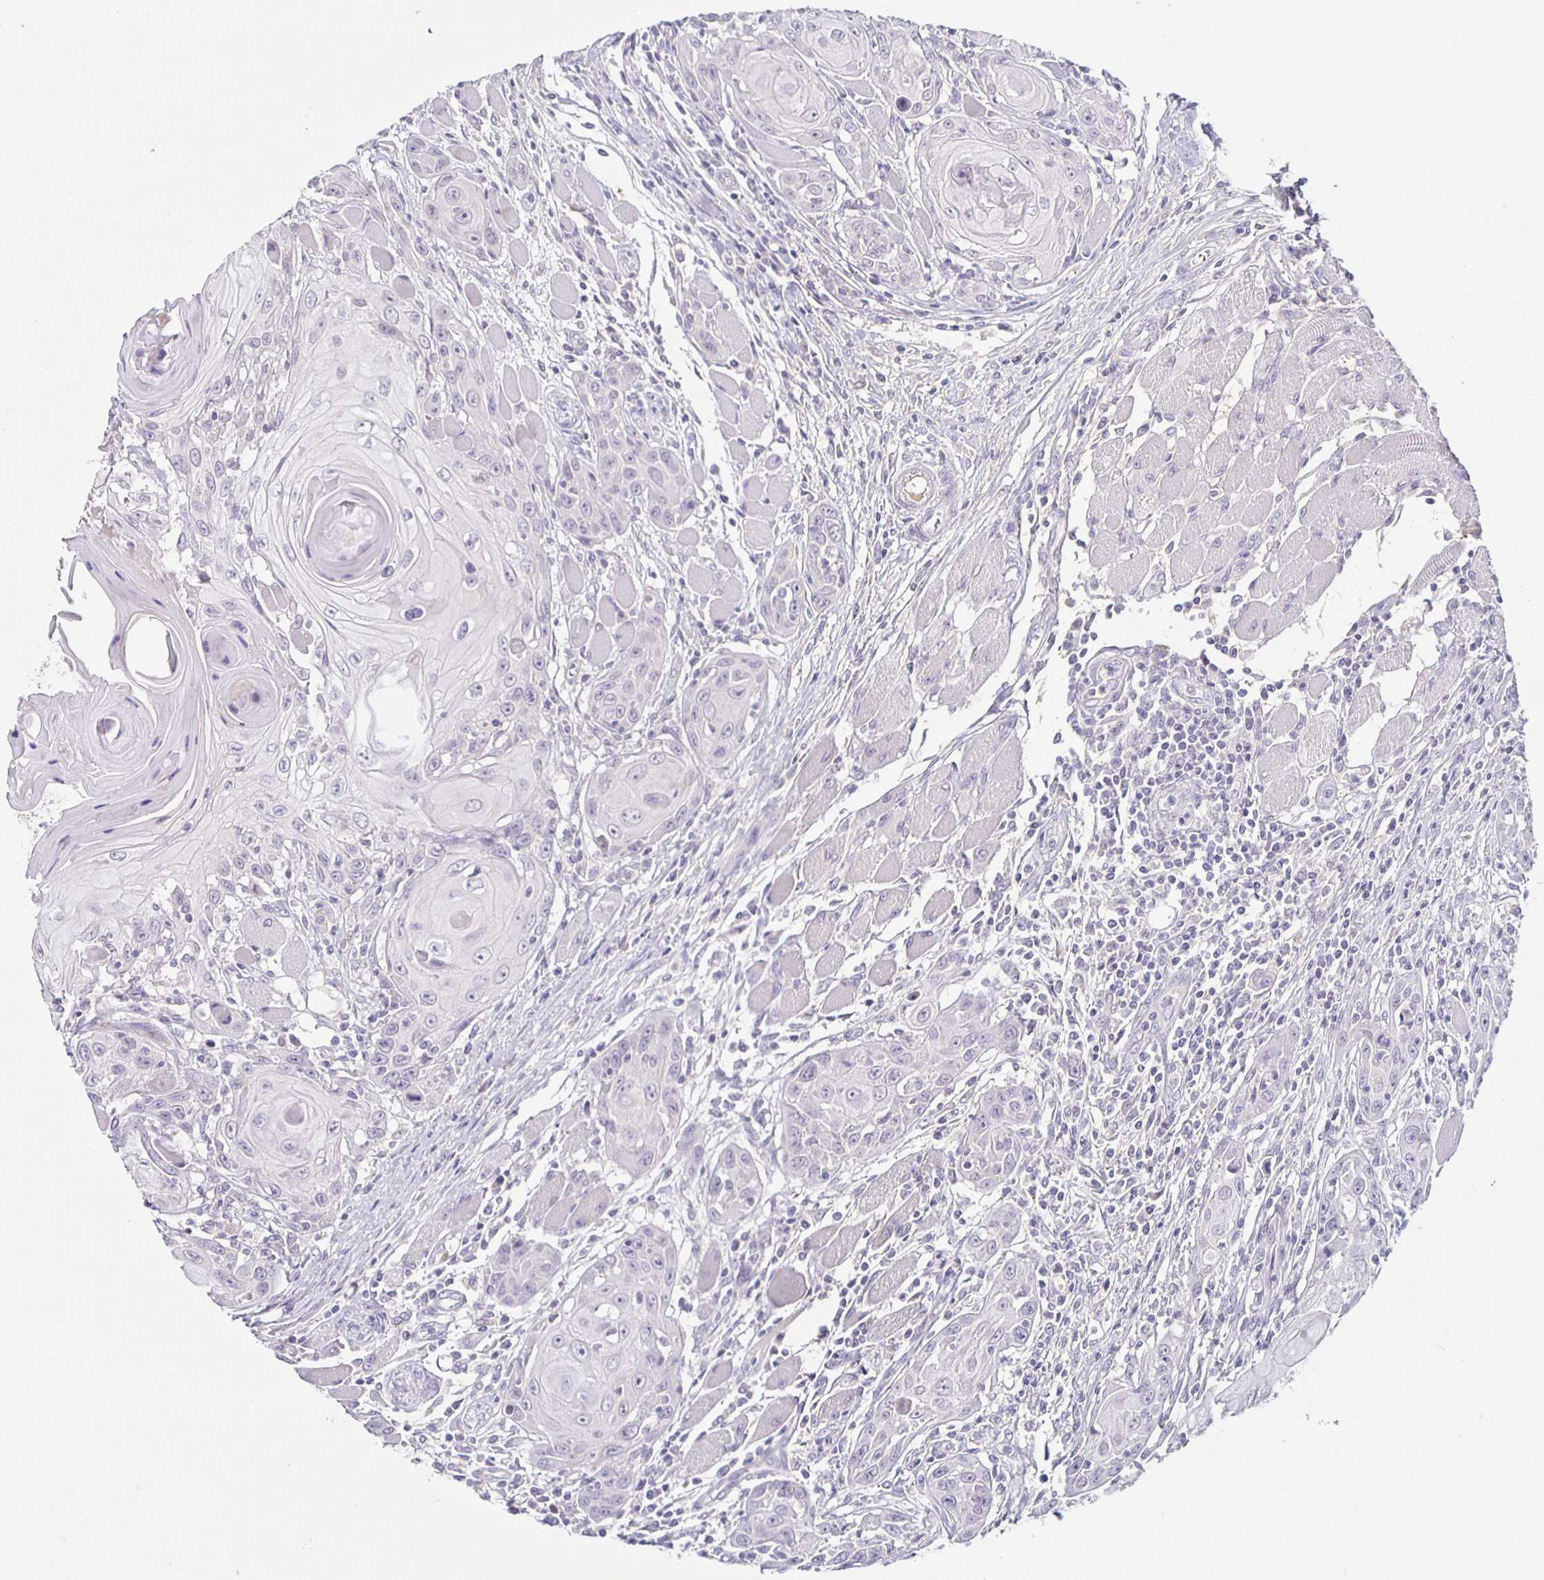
{"staining": {"intensity": "negative", "quantity": "none", "location": "none"}, "tissue": "head and neck cancer", "cell_type": "Tumor cells", "image_type": "cancer", "snomed": [{"axis": "morphology", "description": "Squamous cell carcinoma, NOS"}, {"axis": "topography", "description": "Head-Neck"}], "caption": "The image exhibits no staining of tumor cells in head and neck squamous cell carcinoma. Nuclei are stained in blue.", "gene": "INSL5", "patient": {"sex": "female", "age": 80}}